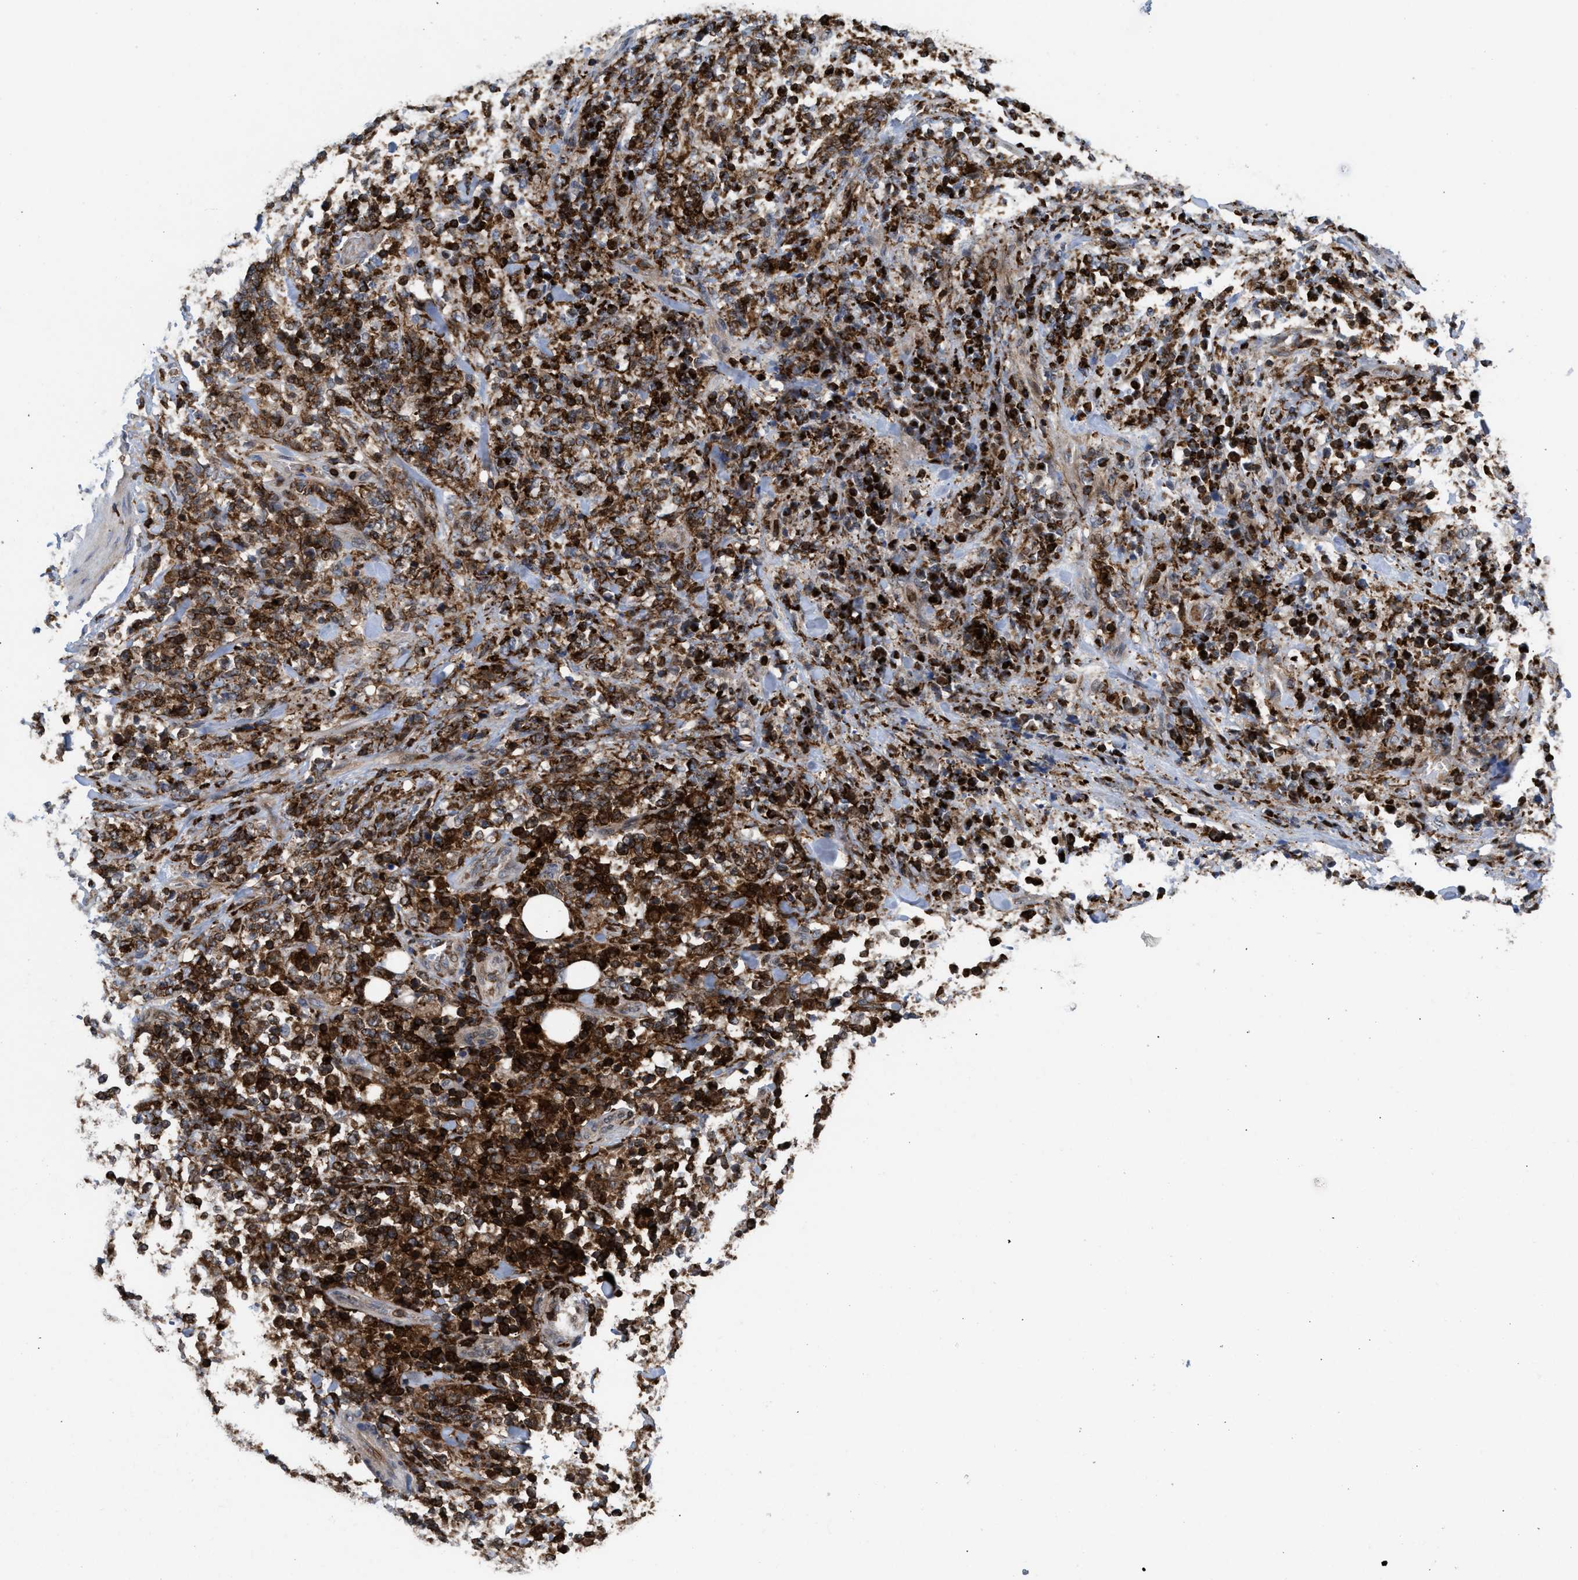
{"staining": {"intensity": "strong", "quantity": ">75%", "location": "cytoplasmic/membranous"}, "tissue": "lymphoma", "cell_type": "Tumor cells", "image_type": "cancer", "snomed": [{"axis": "morphology", "description": "Malignant lymphoma, non-Hodgkin's type, High grade"}, {"axis": "topography", "description": "Soft tissue"}], "caption": "A high-resolution image shows immunohistochemistry (IHC) staining of lymphoma, which displays strong cytoplasmic/membranous positivity in about >75% of tumor cells.", "gene": "PTPRE", "patient": {"sex": "male", "age": 18}}